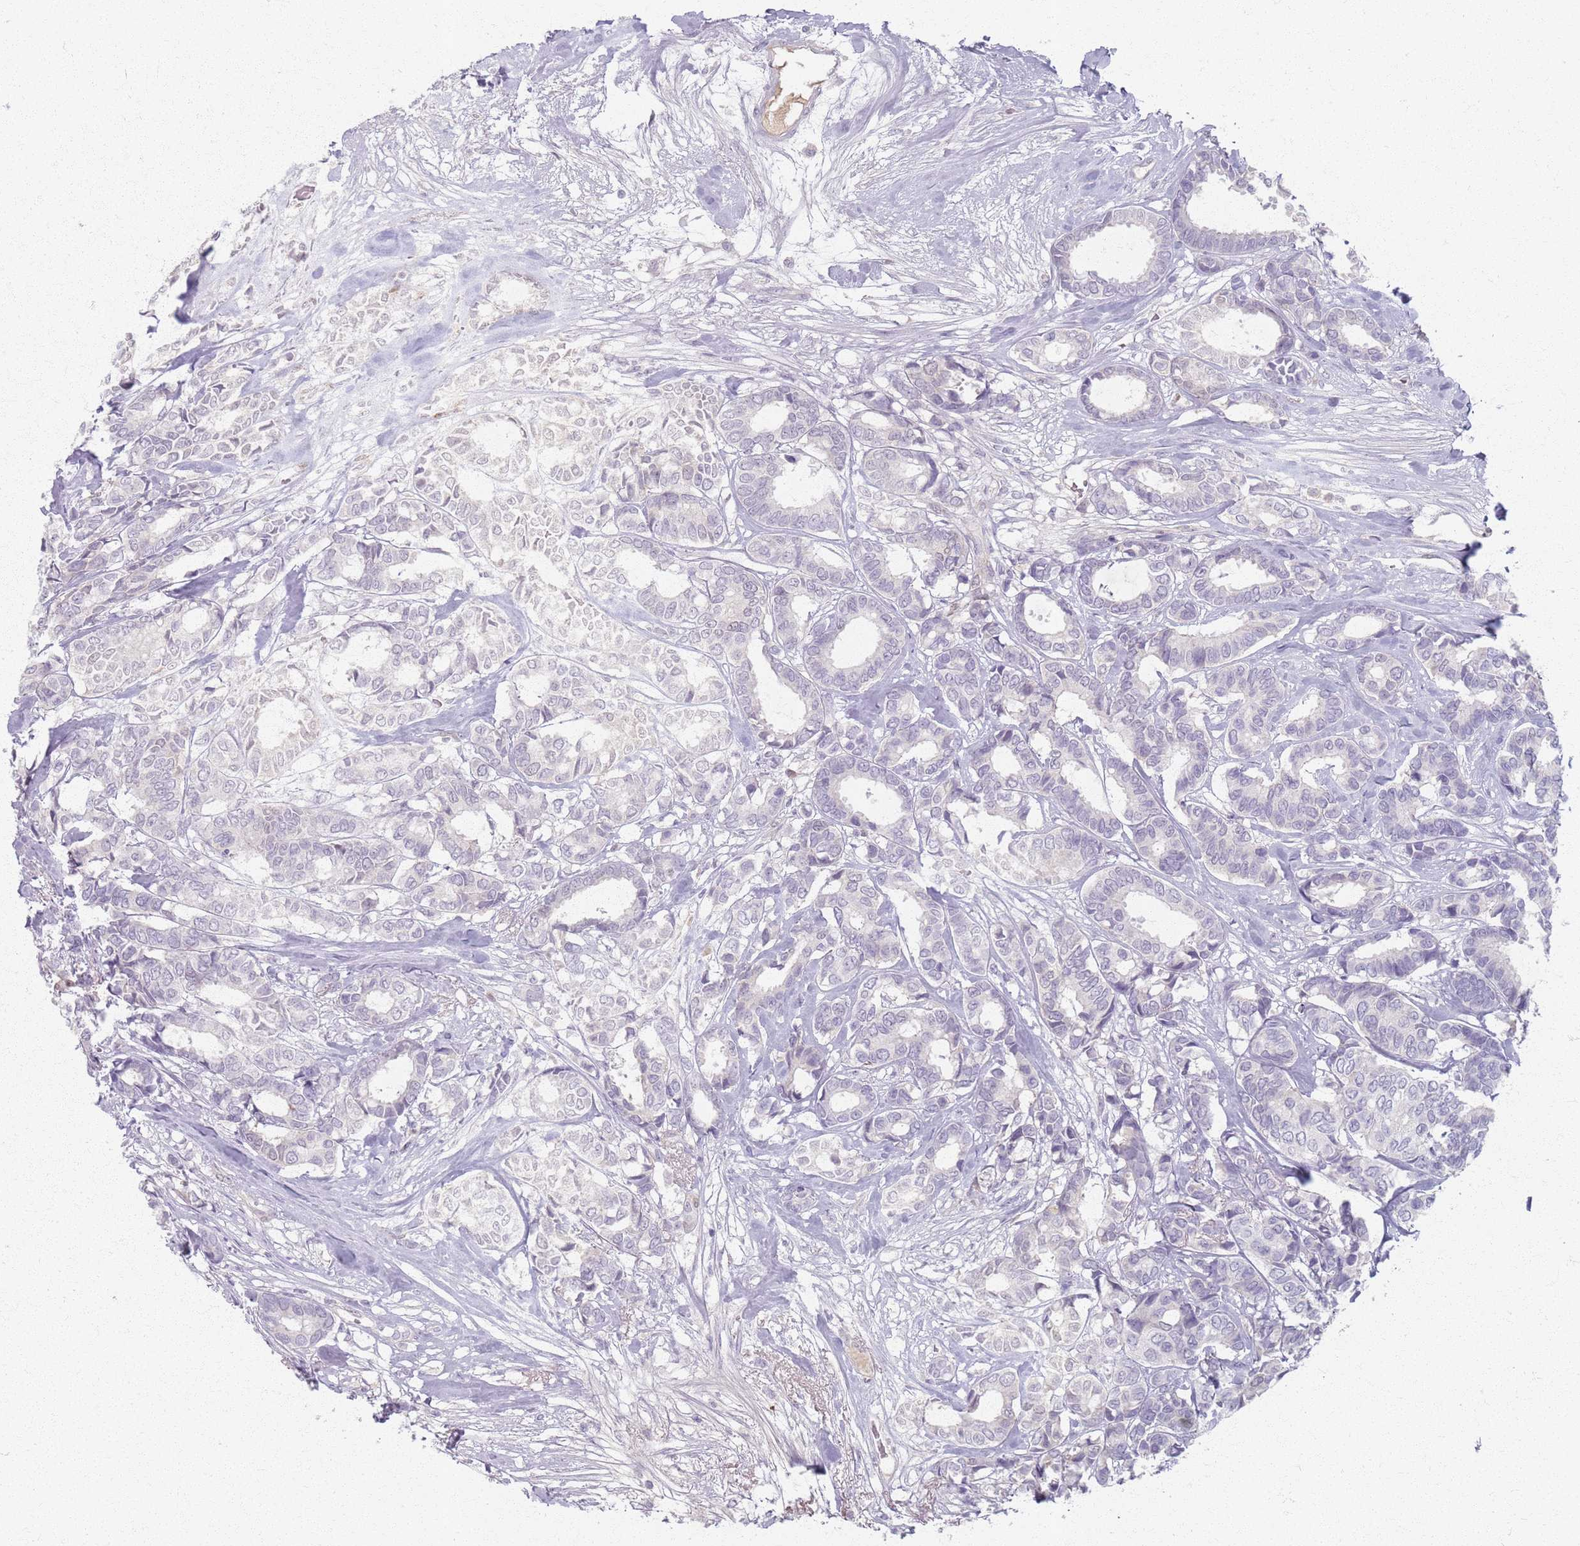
{"staining": {"intensity": "negative", "quantity": "none", "location": "none"}, "tissue": "breast cancer", "cell_type": "Tumor cells", "image_type": "cancer", "snomed": [{"axis": "morphology", "description": "Duct carcinoma"}, {"axis": "topography", "description": "Breast"}], "caption": "Immunohistochemistry (IHC) photomicrograph of breast cancer stained for a protein (brown), which shows no staining in tumor cells. (DAB immunohistochemistry, high magnification).", "gene": "CRIPT", "patient": {"sex": "female", "age": 87}}